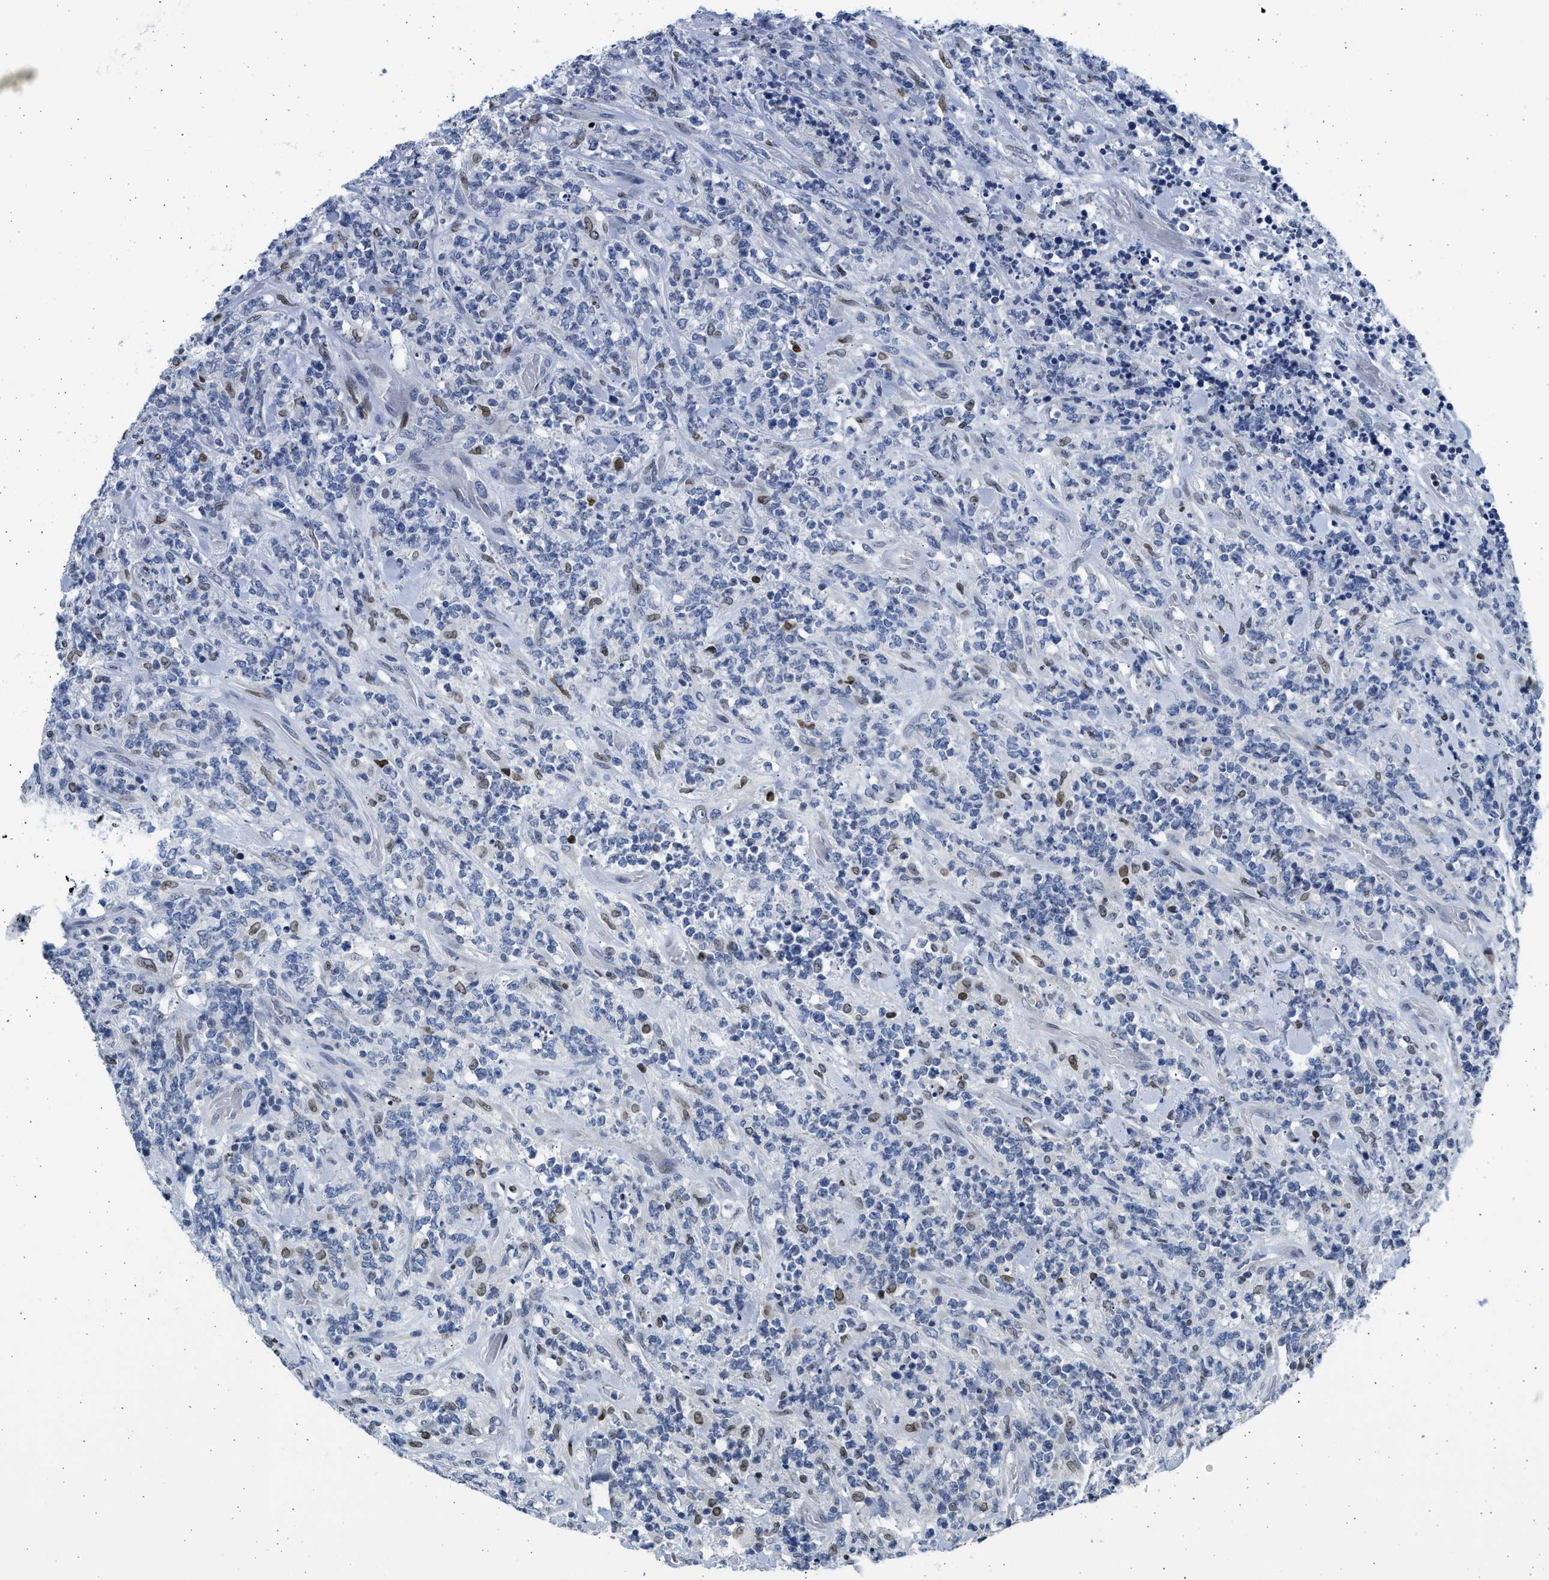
{"staining": {"intensity": "negative", "quantity": "none", "location": "none"}, "tissue": "lymphoma", "cell_type": "Tumor cells", "image_type": "cancer", "snomed": [{"axis": "morphology", "description": "Malignant lymphoma, non-Hodgkin's type, High grade"}, {"axis": "topography", "description": "Soft tissue"}], "caption": "Photomicrograph shows no significant protein expression in tumor cells of lymphoma.", "gene": "HMGN3", "patient": {"sex": "male", "age": 18}}